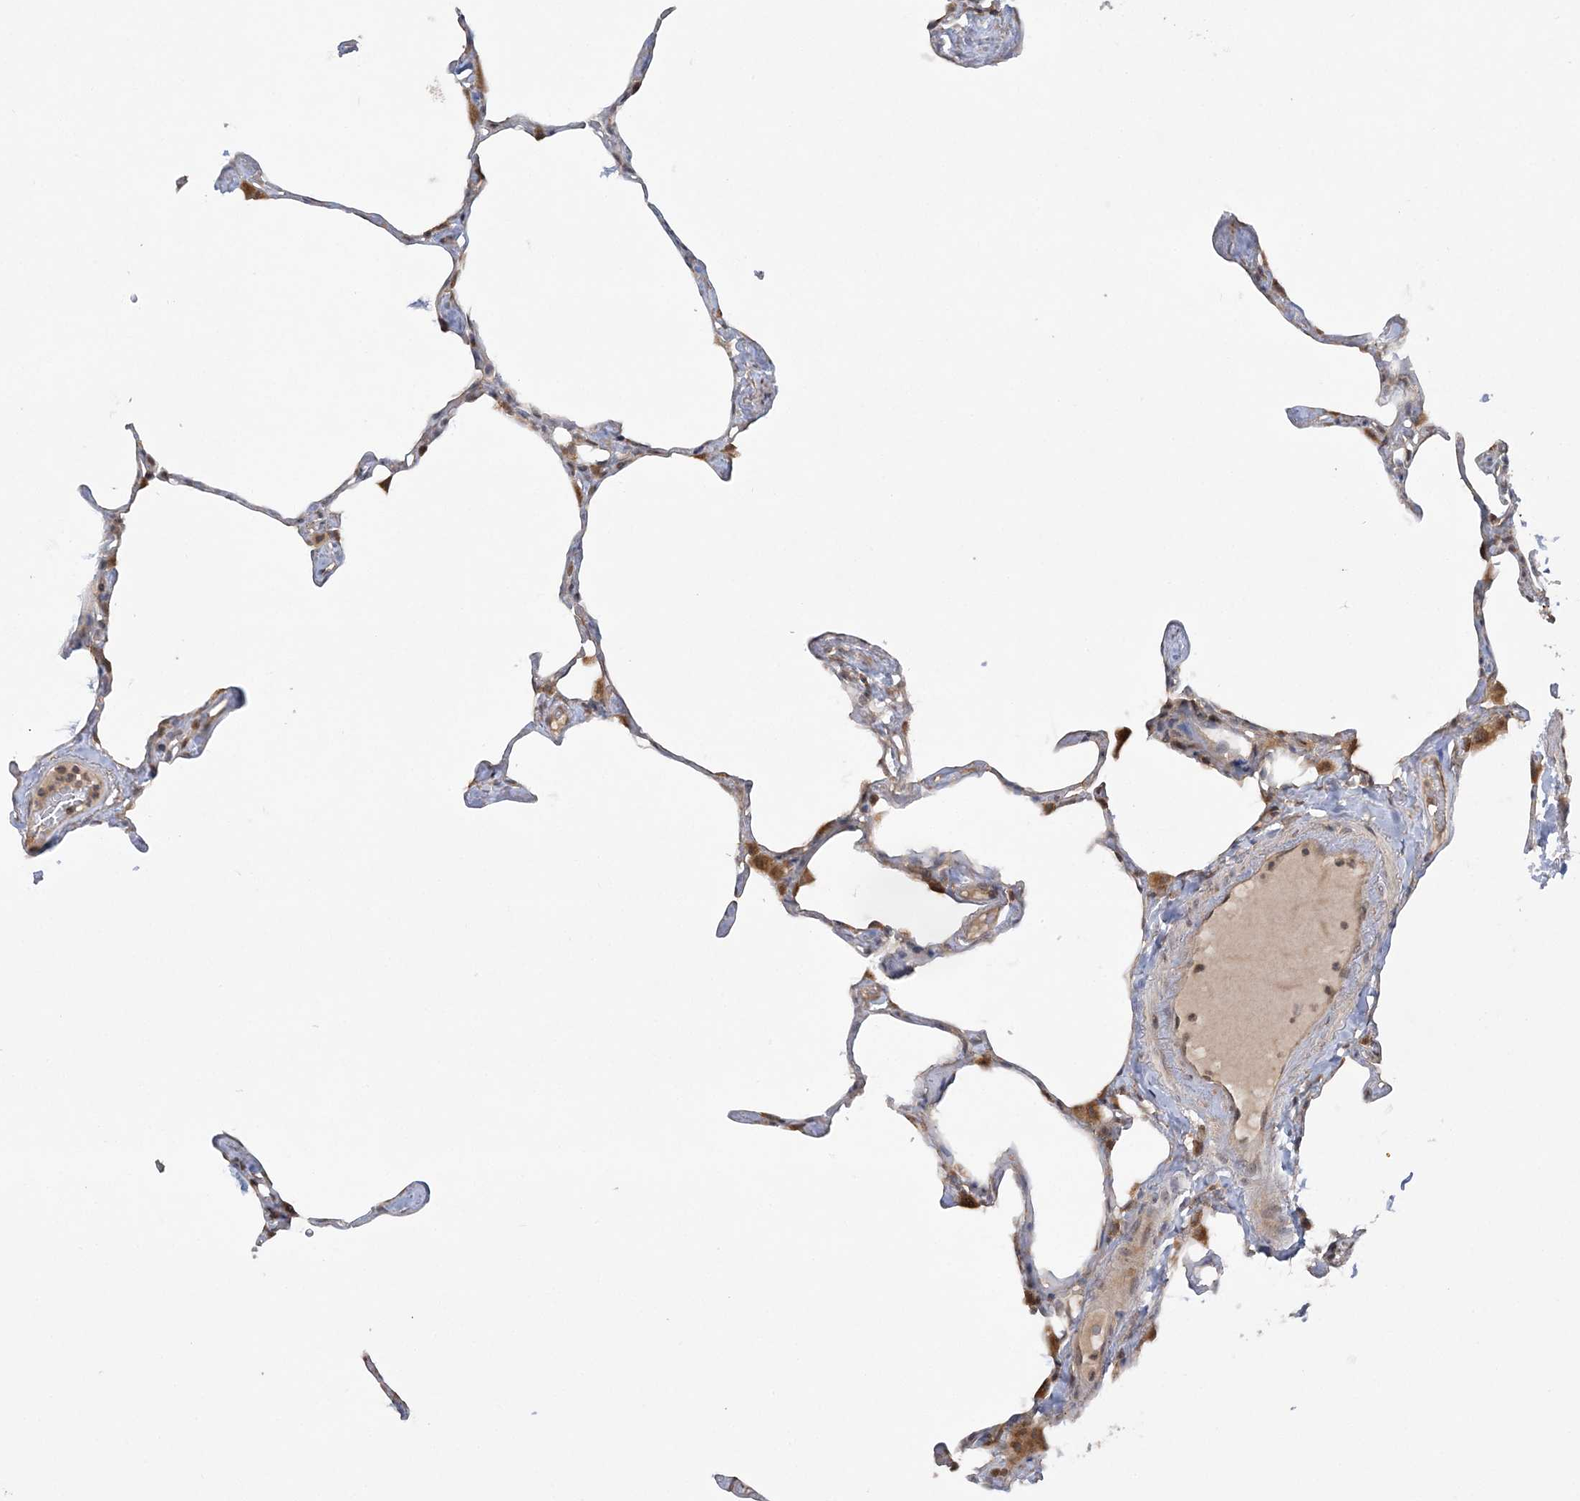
{"staining": {"intensity": "negative", "quantity": "none", "location": "none"}, "tissue": "lung", "cell_type": "Alveolar cells", "image_type": "normal", "snomed": [{"axis": "morphology", "description": "Normal tissue, NOS"}, {"axis": "topography", "description": "Lung"}], "caption": "Human lung stained for a protein using IHC demonstrates no positivity in alveolar cells.", "gene": "MMADHC", "patient": {"sex": "male", "age": 65}}